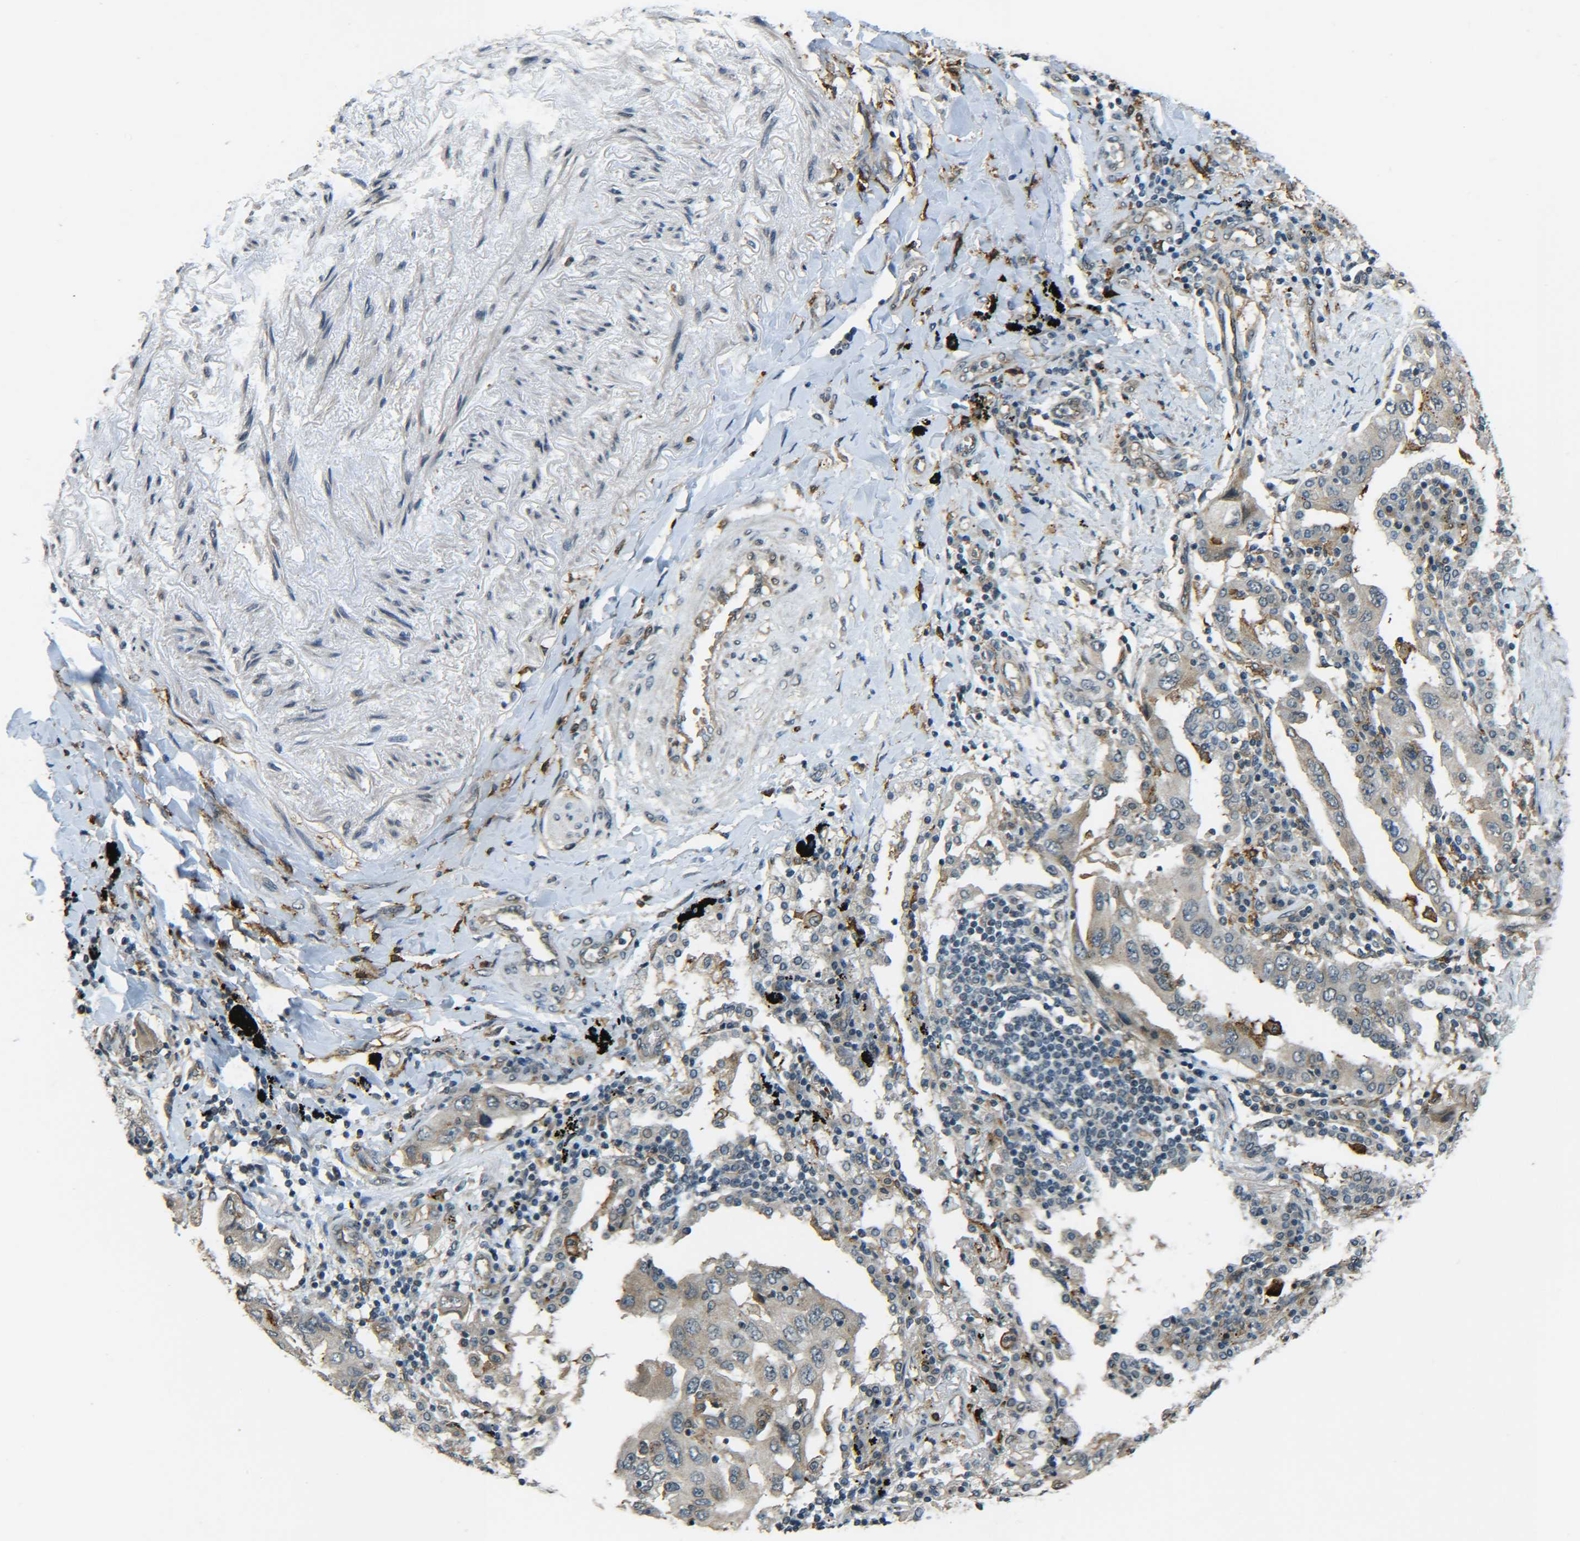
{"staining": {"intensity": "weak", "quantity": ">75%", "location": "cytoplasmic/membranous"}, "tissue": "lung cancer", "cell_type": "Tumor cells", "image_type": "cancer", "snomed": [{"axis": "morphology", "description": "Adenocarcinoma, NOS"}, {"axis": "topography", "description": "Lung"}], "caption": "Weak cytoplasmic/membranous positivity is identified in approximately >75% of tumor cells in lung cancer. (Stains: DAB in brown, nuclei in blue, Microscopy: brightfield microscopy at high magnification).", "gene": "DAB2", "patient": {"sex": "female", "age": 65}}